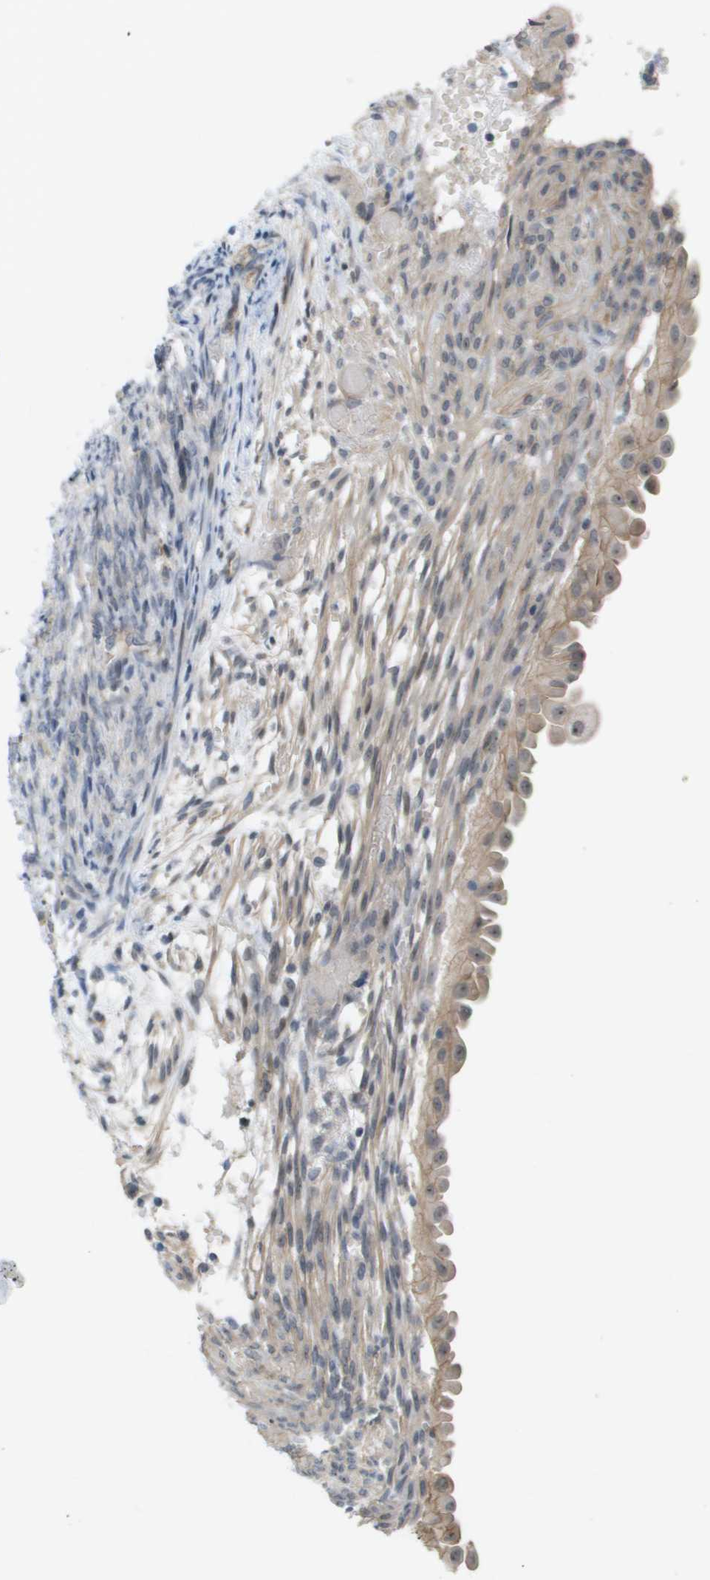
{"staining": {"intensity": "negative", "quantity": "none", "location": "none"}, "tissue": "endometrial cancer", "cell_type": "Tumor cells", "image_type": "cancer", "snomed": [{"axis": "morphology", "description": "Adenocarcinoma, NOS"}, {"axis": "topography", "description": "Endometrium"}], "caption": "Endometrial adenocarcinoma stained for a protein using immunohistochemistry exhibits no expression tumor cells.", "gene": "MTARC2", "patient": {"sex": "female", "age": 58}}